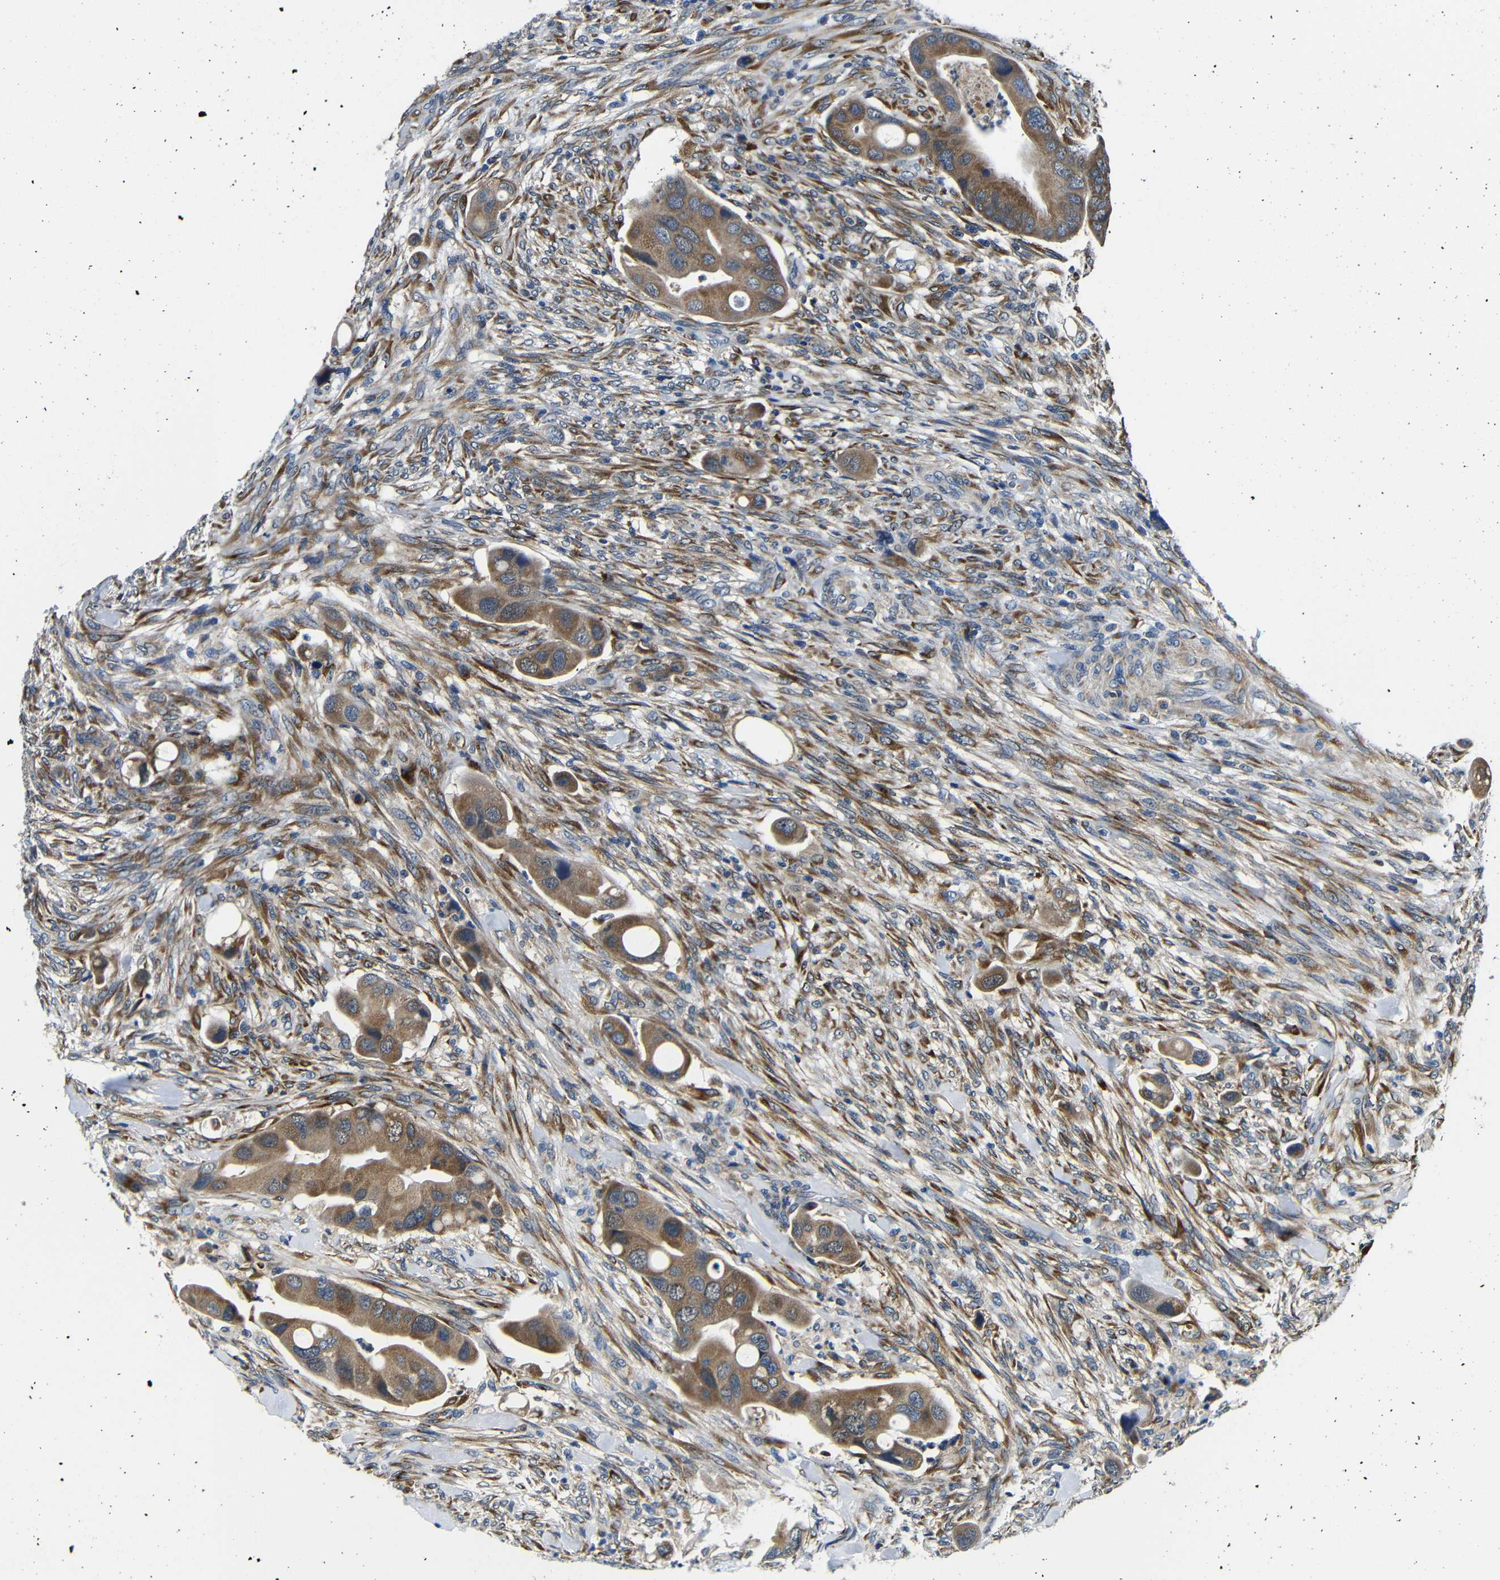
{"staining": {"intensity": "moderate", "quantity": ">75%", "location": "cytoplasmic/membranous"}, "tissue": "colorectal cancer", "cell_type": "Tumor cells", "image_type": "cancer", "snomed": [{"axis": "morphology", "description": "Adenocarcinoma, NOS"}, {"axis": "topography", "description": "Rectum"}], "caption": "DAB immunohistochemical staining of human adenocarcinoma (colorectal) displays moderate cytoplasmic/membranous protein positivity in about >75% of tumor cells. (Stains: DAB in brown, nuclei in blue, Microscopy: brightfield microscopy at high magnification).", "gene": "FKBP14", "patient": {"sex": "female", "age": 57}}